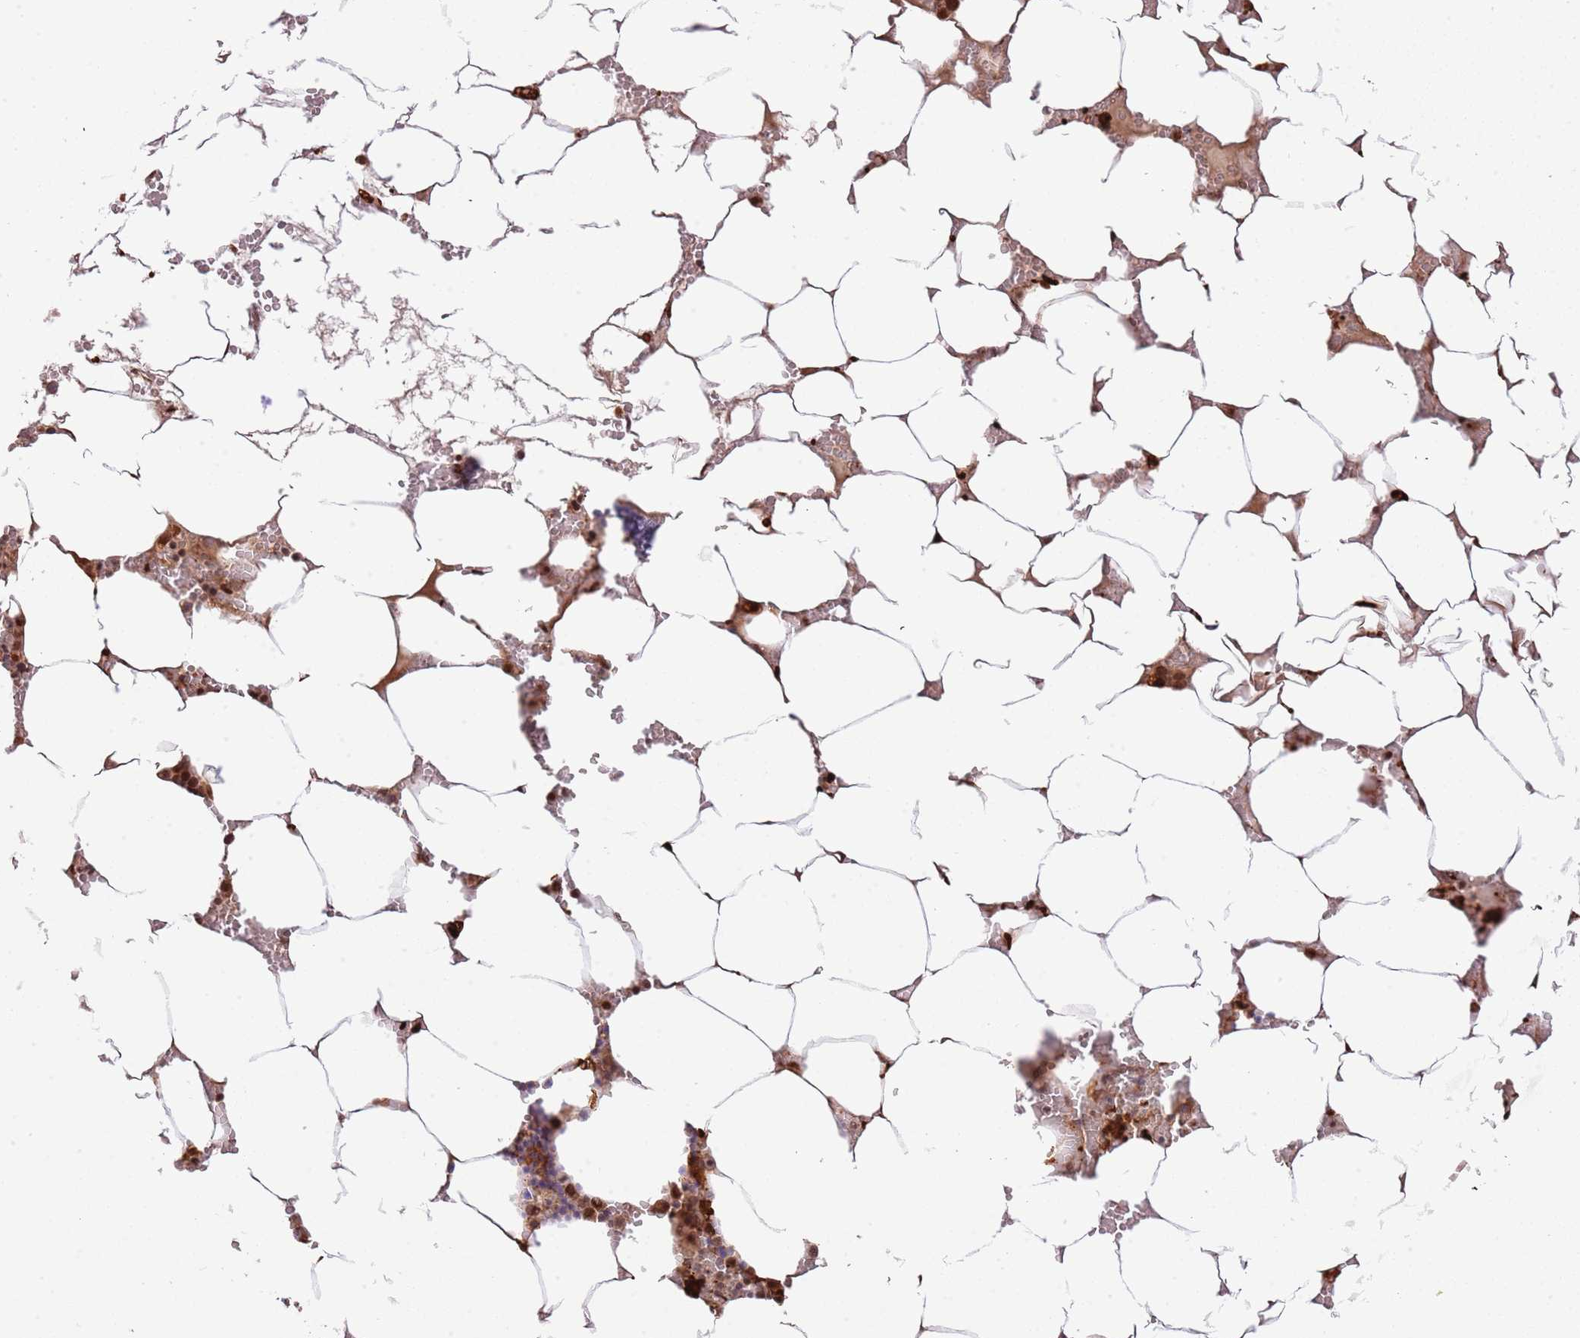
{"staining": {"intensity": "strong", "quantity": "25%-75%", "location": "nuclear"}, "tissue": "bone marrow", "cell_type": "Hematopoietic cells", "image_type": "normal", "snomed": [{"axis": "morphology", "description": "Normal tissue, NOS"}, {"axis": "topography", "description": "Bone marrow"}], "caption": "A brown stain shows strong nuclear staining of a protein in hematopoietic cells of unremarkable human bone marrow. (DAB (3,3'-diaminobenzidine) IHC with brightfield microscopy, high magnification).", "gene": "PLSCR5", "patient": {"sex": "male", "age": 70}}